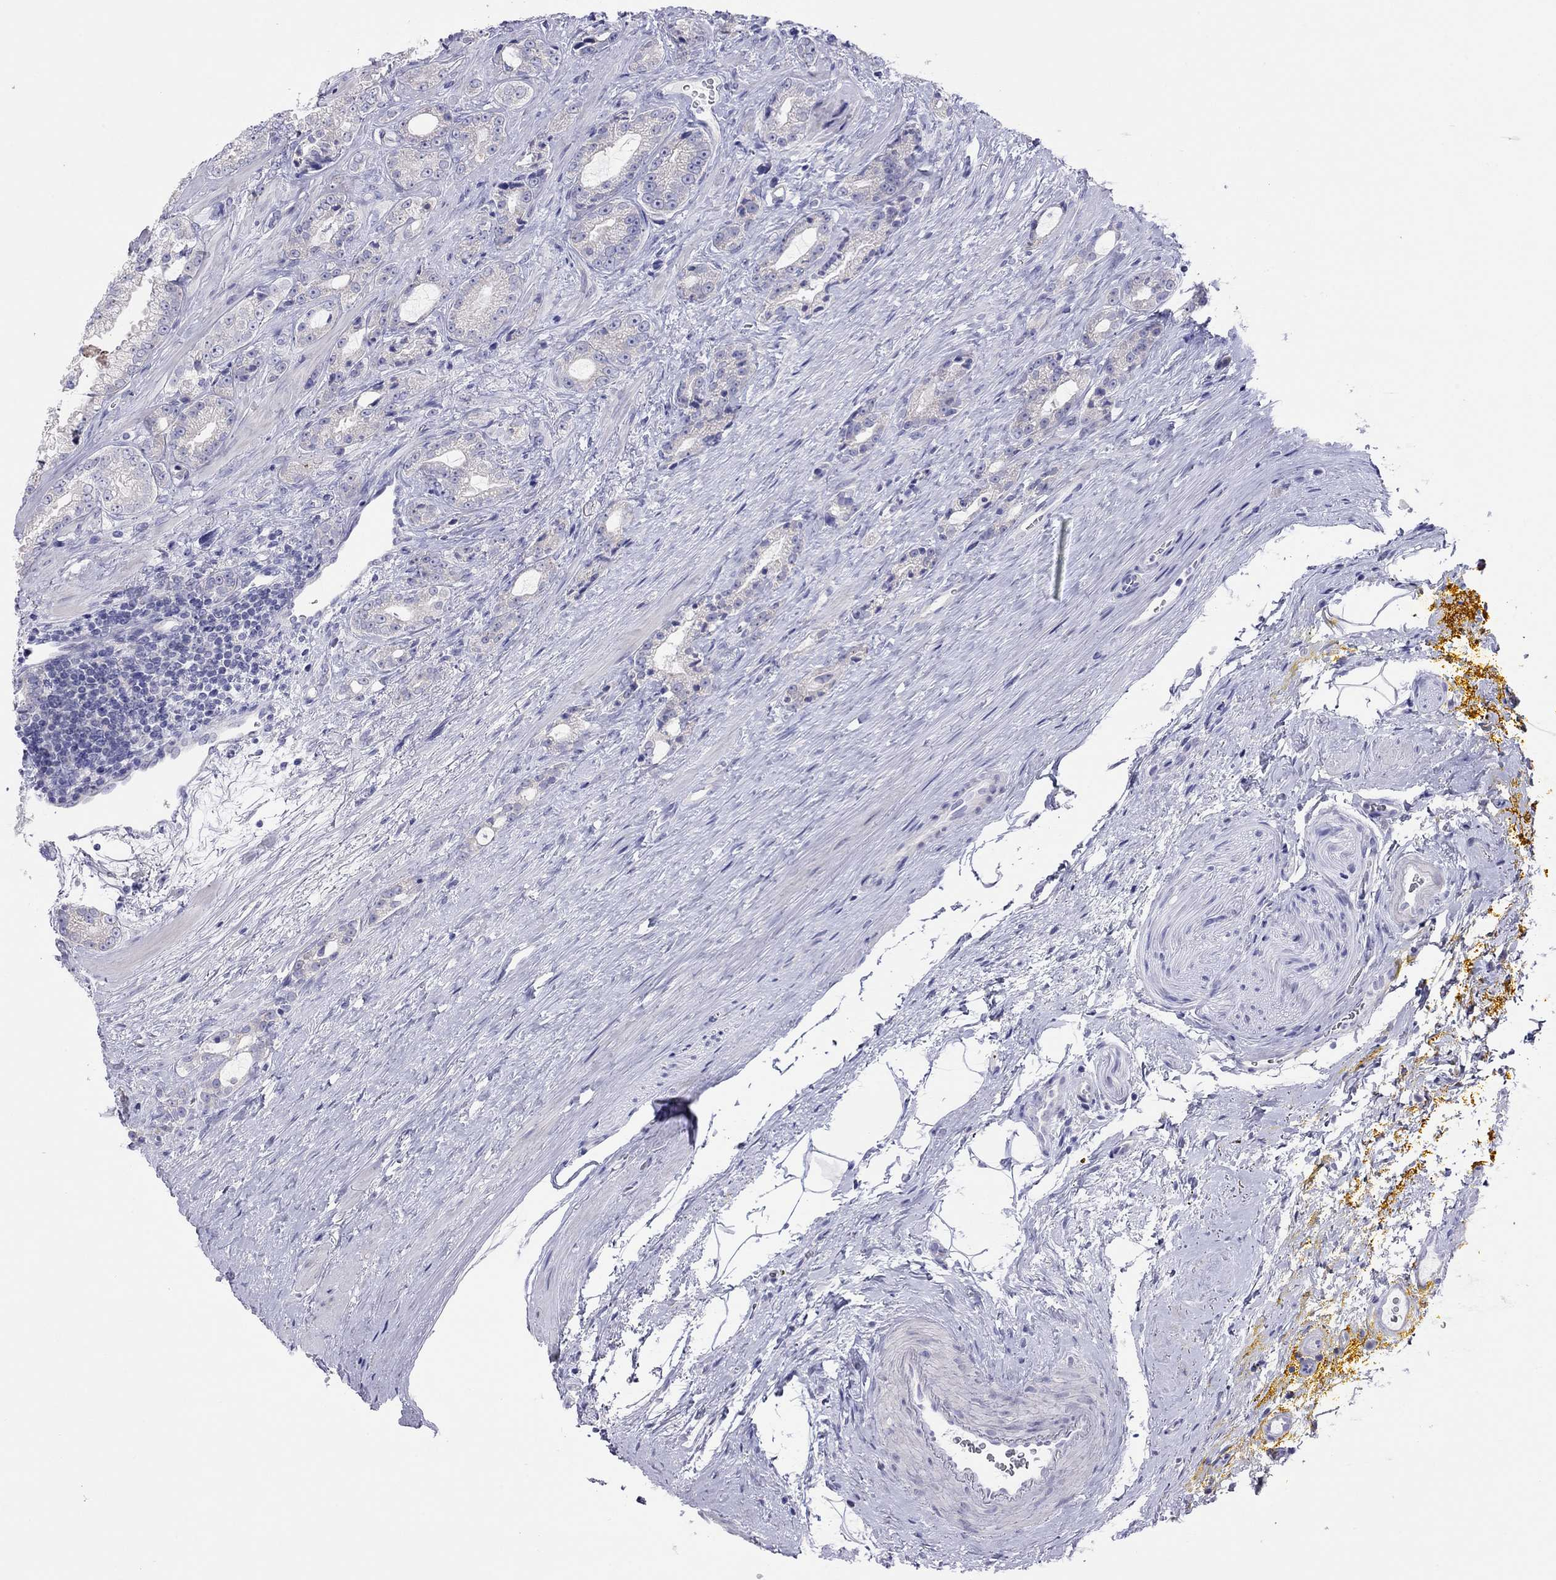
{"staining": {"intensity": "negative", "quantity": "none", "location": "none"}, "tissue": "prostate cancer", "cell_type": "Tumor cells", "image_type": "cancer", "snomed": [{"axis": "morphology", "description": "Adenocarcinoma, NOS"}, {"axis": "topography", "description": "Prostate"}], "caption": "Prostate cancer (adenocarcinoma) was stained to show a protein in brown. There is no significant positivity in tumor cells.", "gene": "COL9A1", "patient": {"sex": "male", "age": 67}}